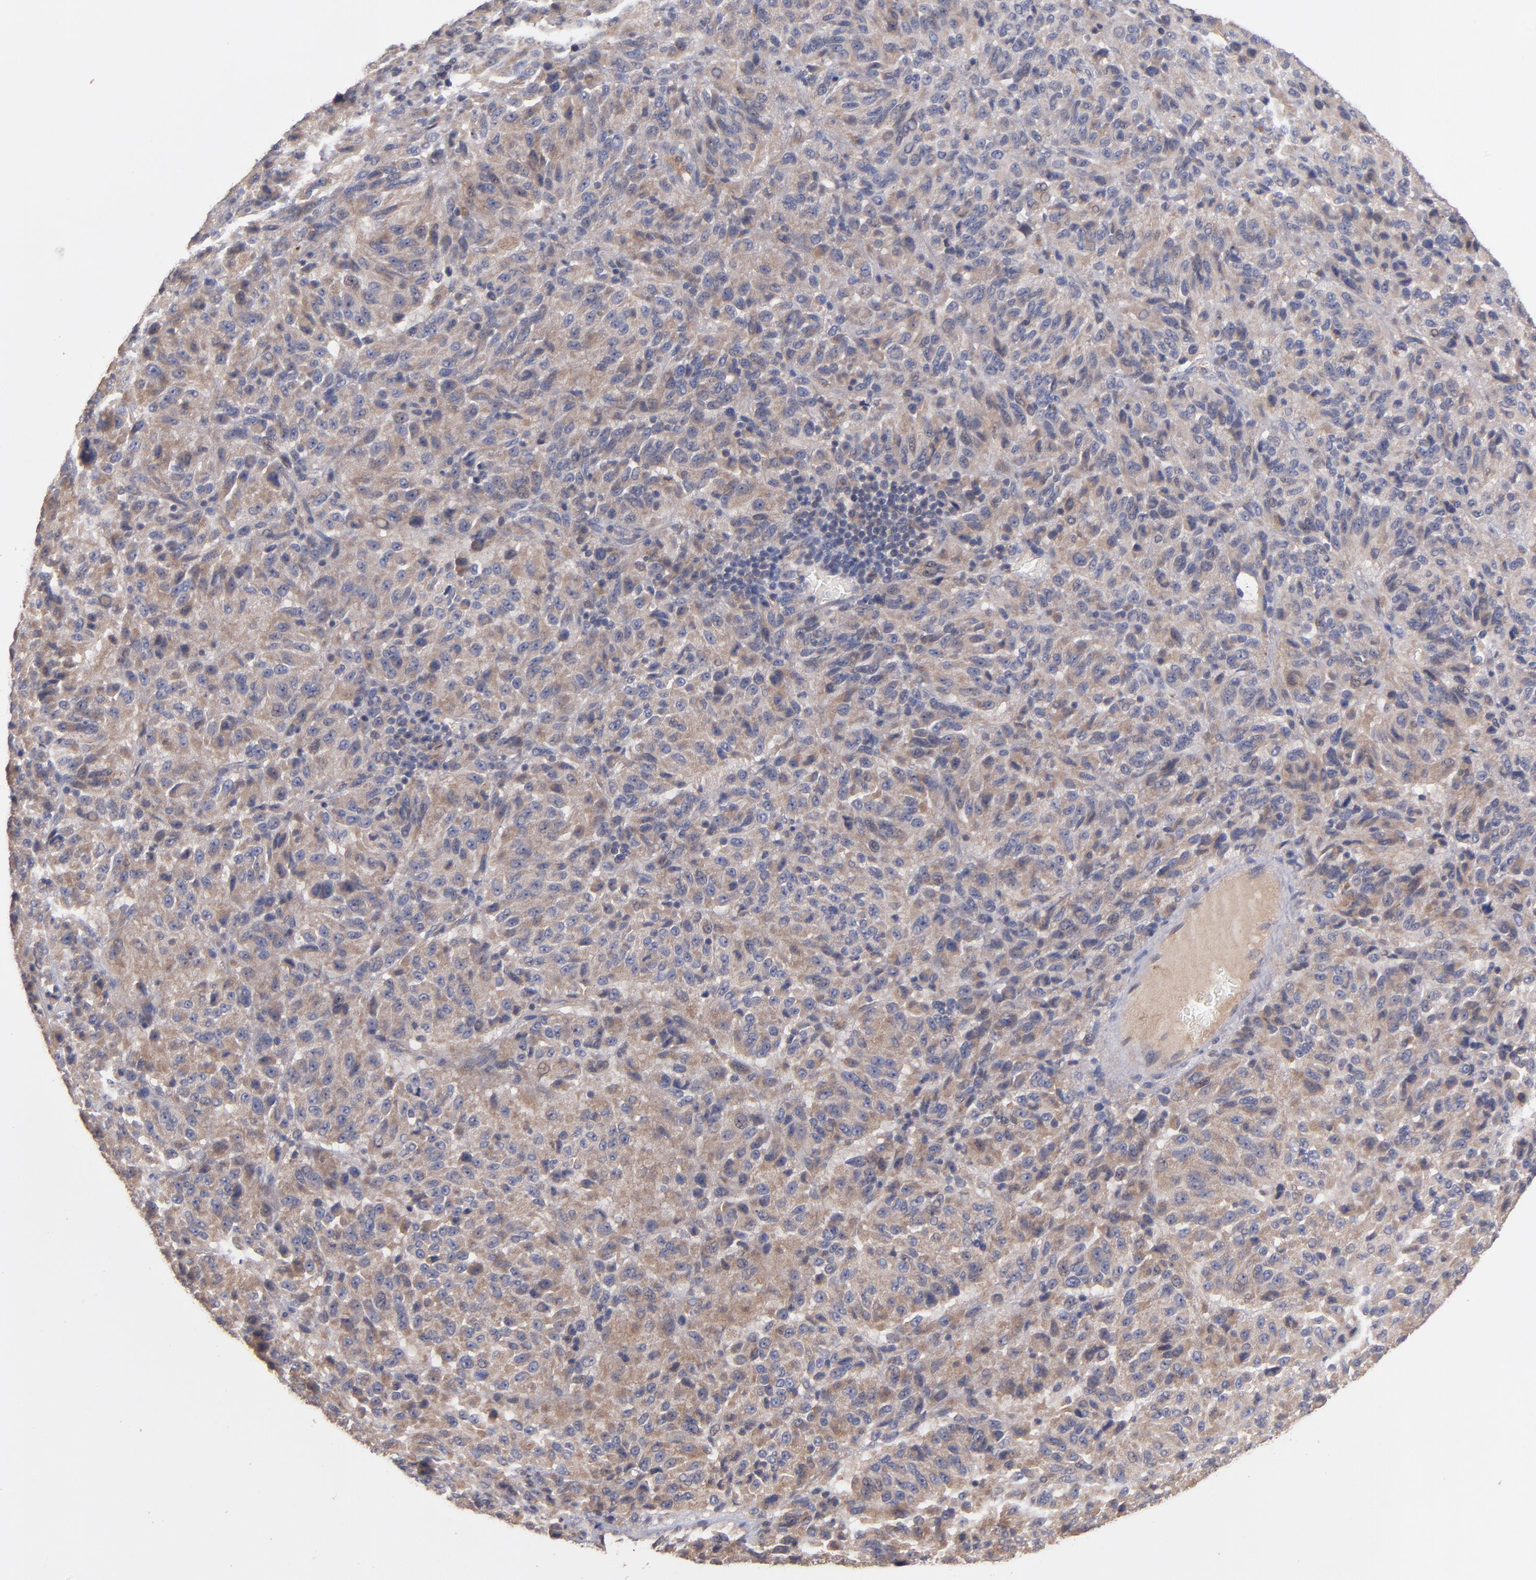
{"staining": {"intensity": "weak", "quantity": ">75%", "location": "cytoplasmic/membranous"}, "tissue": "melanoma", "cell_type": "Tumor cells", "image_type": "cancer", "snomed": [{"axis": "morphology", "description": "Malignant melanoma, Metastatic site"}, {"axis": "topography", "description": "Lung"}], "caption": "A micrograph showing weak cytoplasmic/membranous positivity in approximately >75% of tumor cells in malignant melanoma (metastatic site), as visualized by brown immunohistochemical staining.", "gene": "DACT1", "patient": {"sex": "male", "age": 64}}